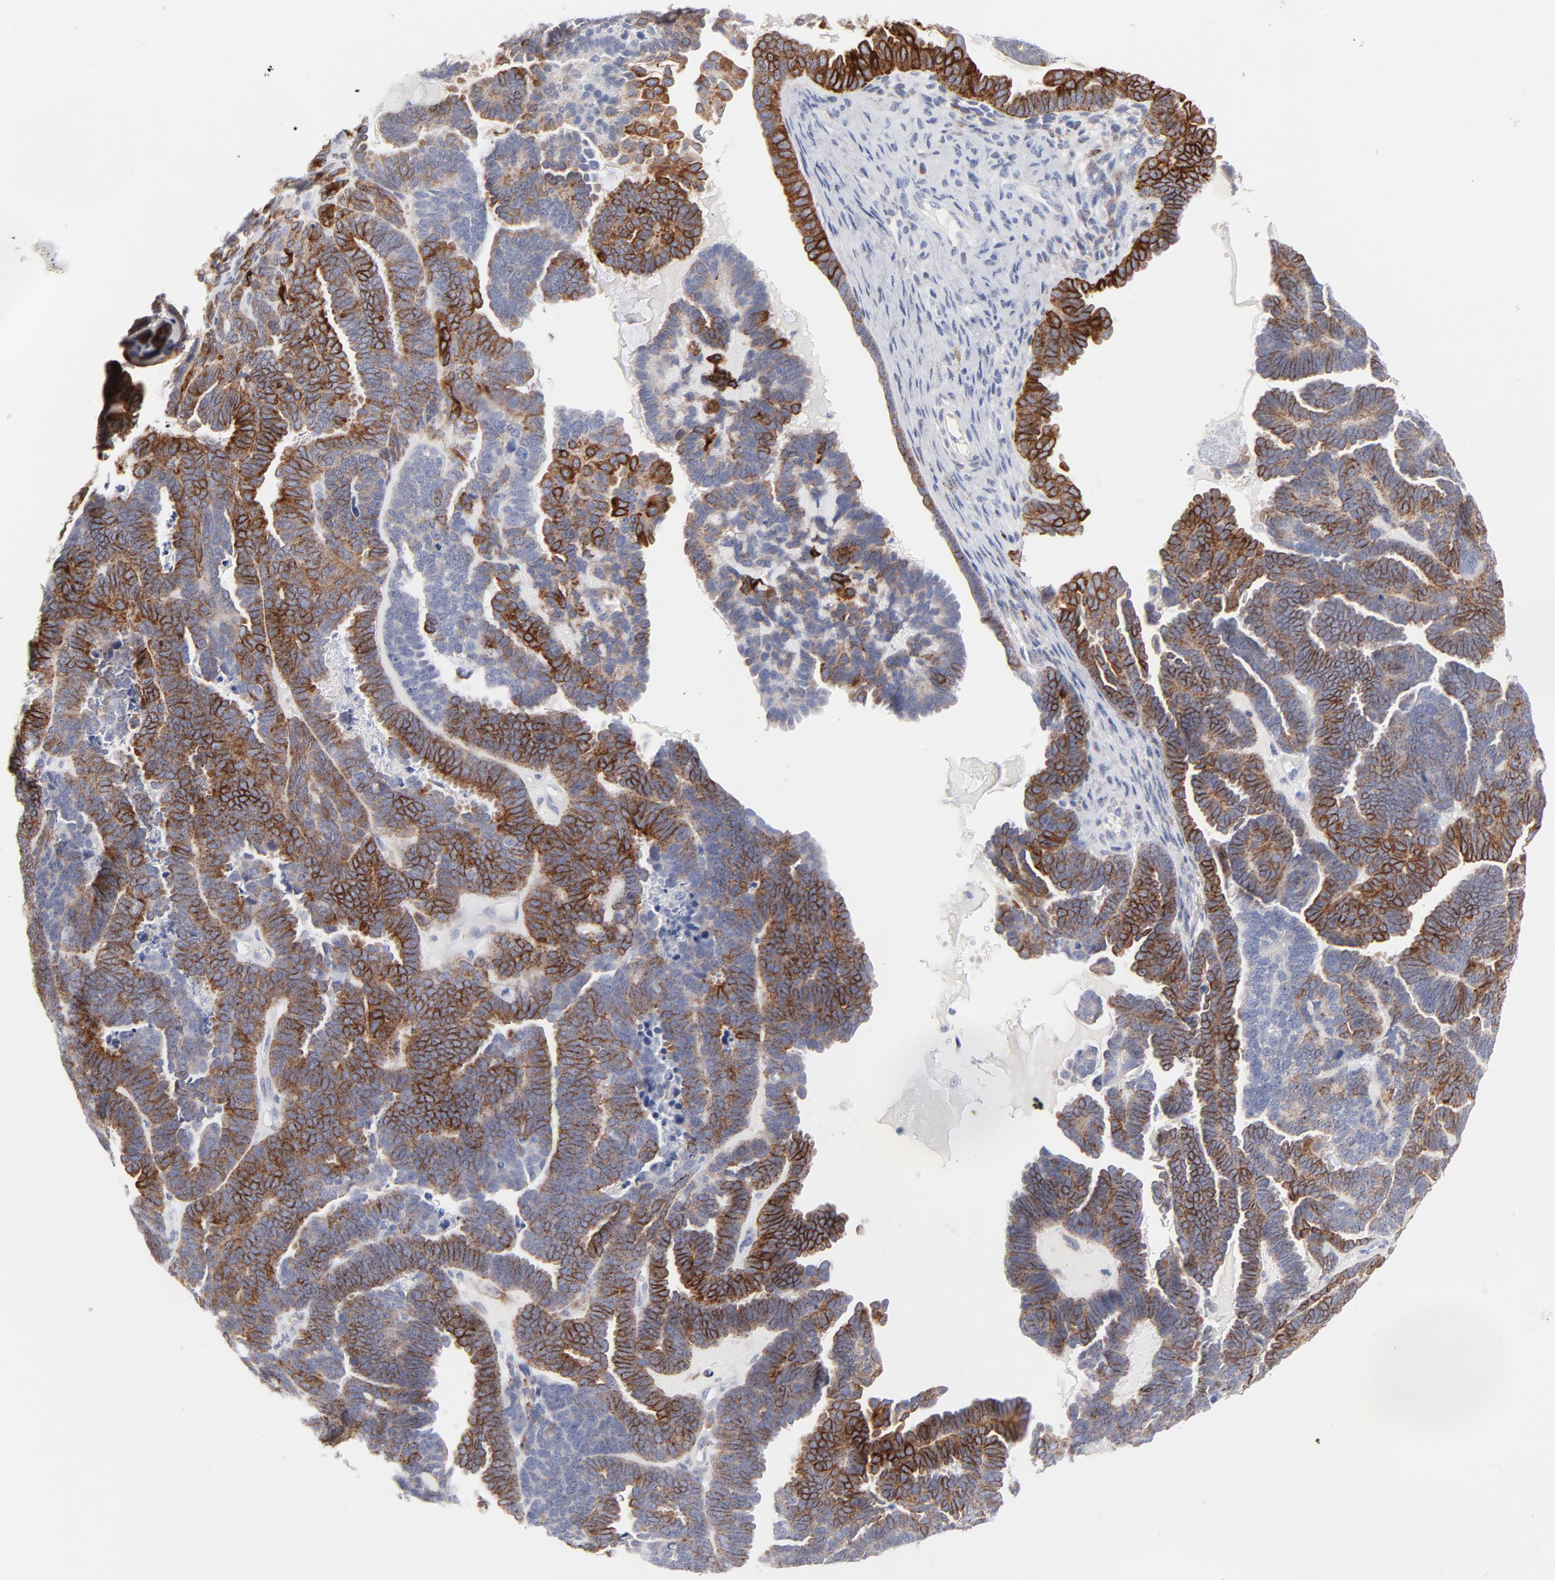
{"staining": {"intensity": "strong", "quantity": "25%-75%", "location": "cytoplasmic/membranous"}, "tissue": "endometrial cancer", "cell_type": "Tumor cells", "image_type": "cancer", "snomed": [{"axis": "morphology", "description": "Neoplasm, malignant, NOS"}, {"axis": "topography", "description": "Endometrium"}], "caption": "DAB (3,3'-diaminobenzidine) immunohistochemical staining of human endometrial neoplasm (malignant) reveals strong cytoplasmic/membranous protein staining in about 25%-75% of tumor cells.", "gene": "MID1", "patient": {"sex": "female", "age": 74}}